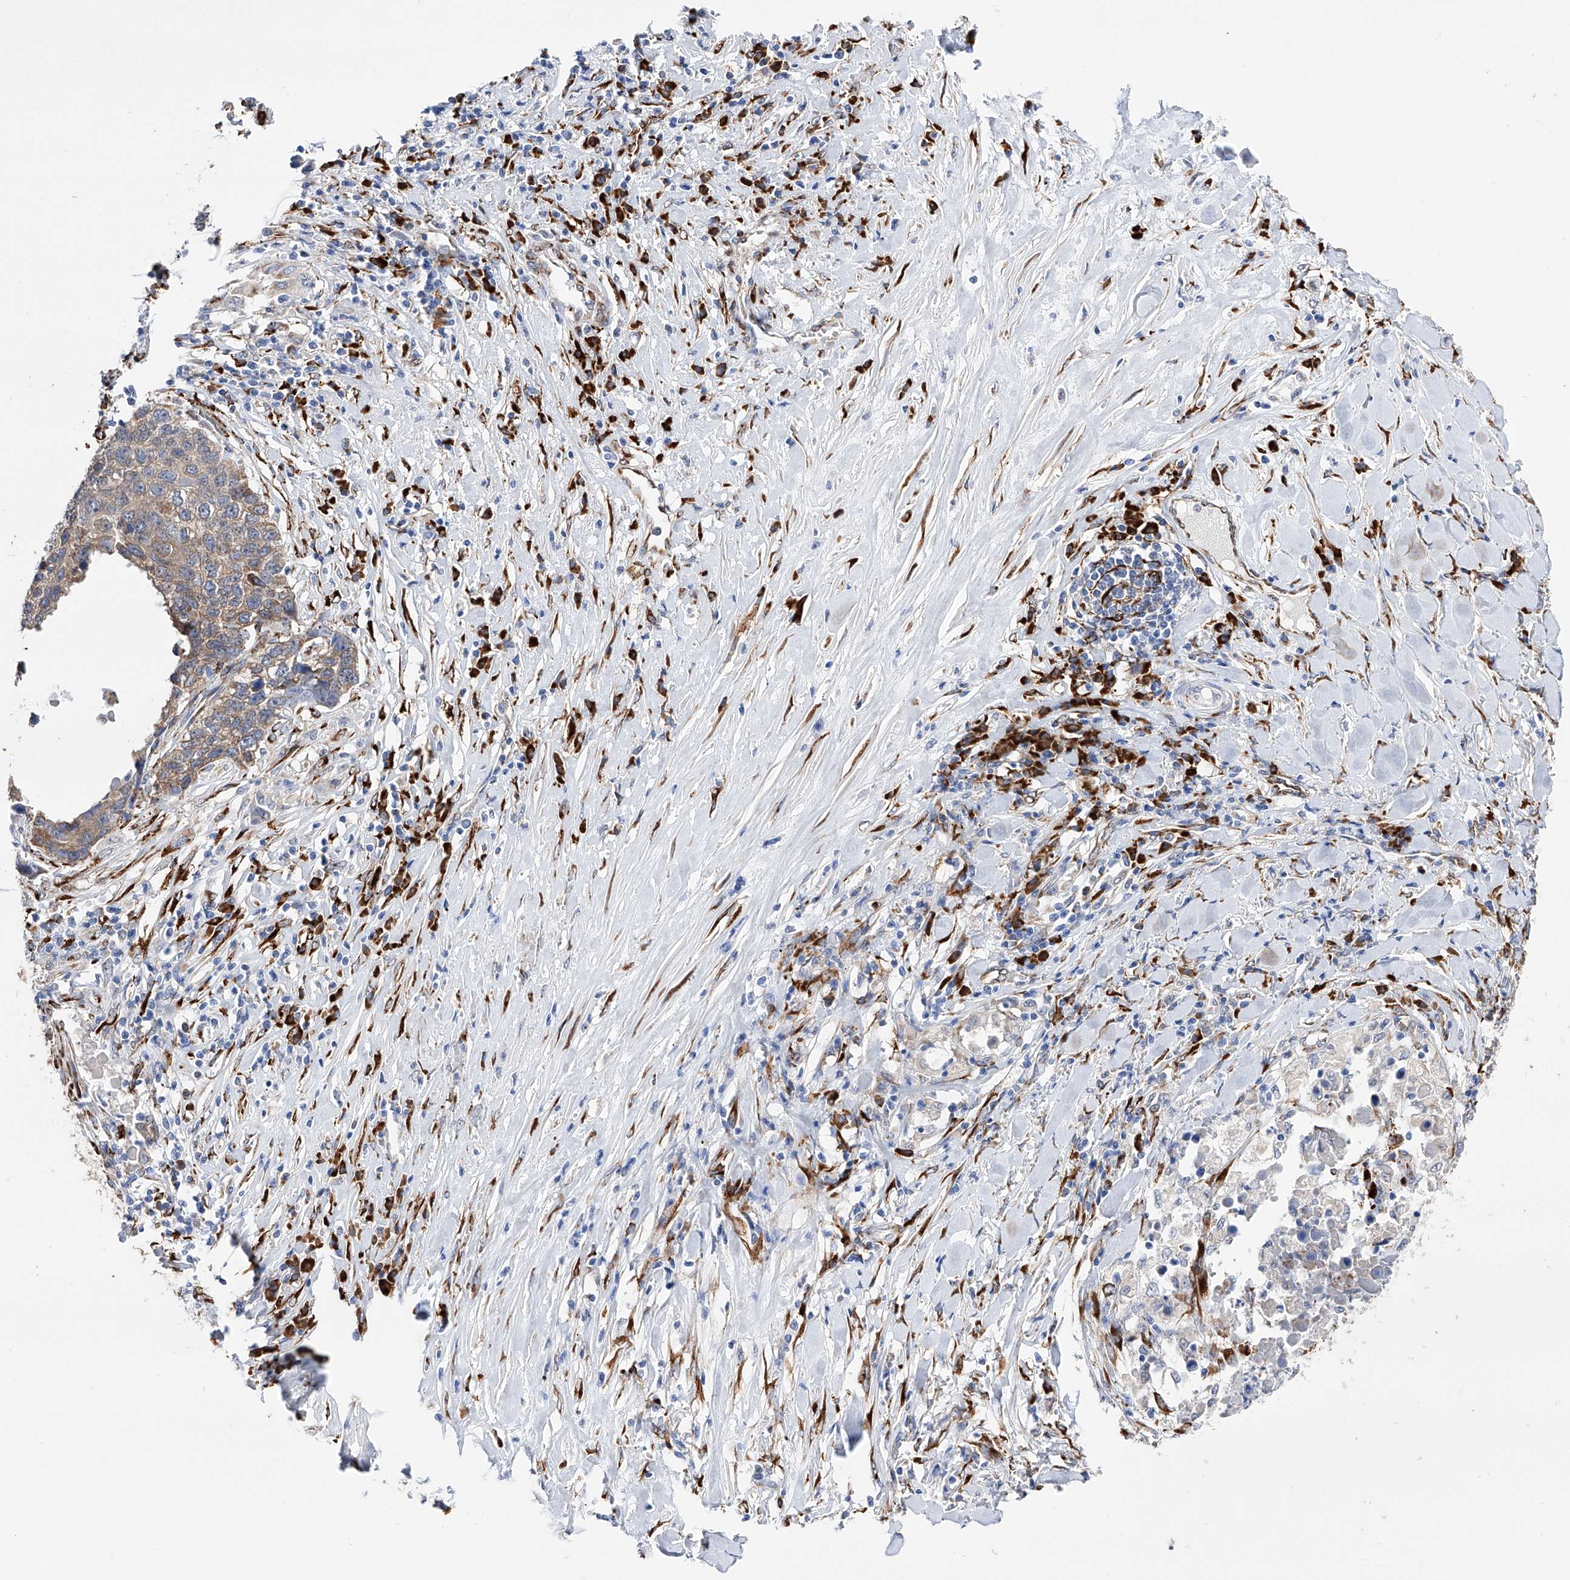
{"staining": {"intensity": "weak", "quantity": "<25%", "location": "cytoplasmic/membranous"}, "tissue": "lung cancer", "cell_type": "Tumor cells", "image_type": "cancer", "snomed": [{"axis": "morphology", "description": "Squamous cell carcinoma, NOS"}, {"axis": "topography", "description": "Lung"}], "caption": "DAB (3,3'-diaminobenzidine) immunohistochemical staining of squamous cell carcinoma (lung) displays no significant positivity in tumor cells.", "gene": "PDIA5", "patient": {"sex": "male", "age": 66}}